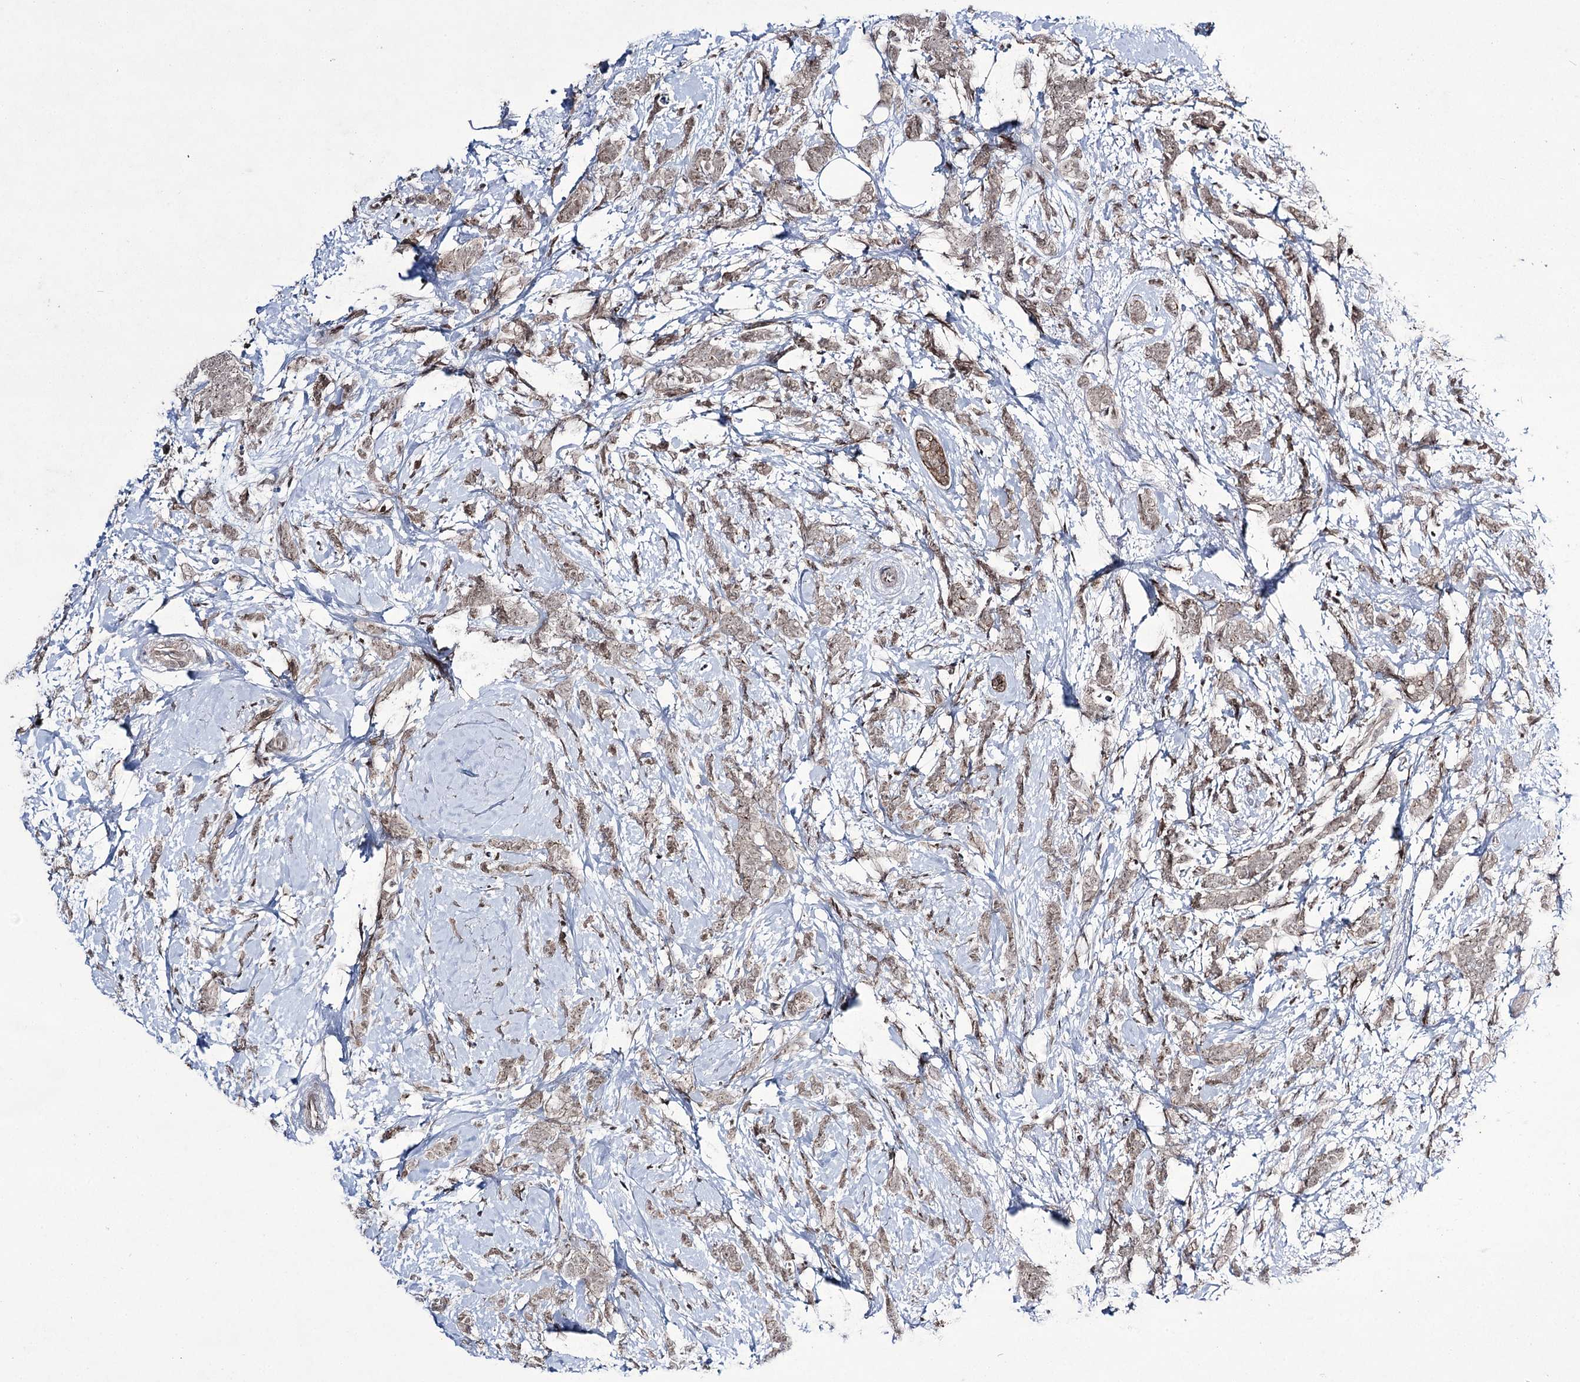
{"staining": {"intensity": "weak", "quantity": ">75%", "location": "cytoplasmic/membranous,nuclear"}, "tissue": "breast cancer", "cell_type": "Tumor cells", "image_type": "cancer", "snomed": [{"axis": "morphology", "description": "Lobular carcinoma"}, {"axis": "topography", "description": "Breast"}], "caption": "An immunohistochemistry (IHC) photomicrograph of neoplastic tissue is shown. Protein staining in brown shows weak cytoplasmic/membranous and nuclear positivity in breast cancer within tumor cells.", "gene": "HOXC11", "patient": {"sex": "female", "age": 58}}